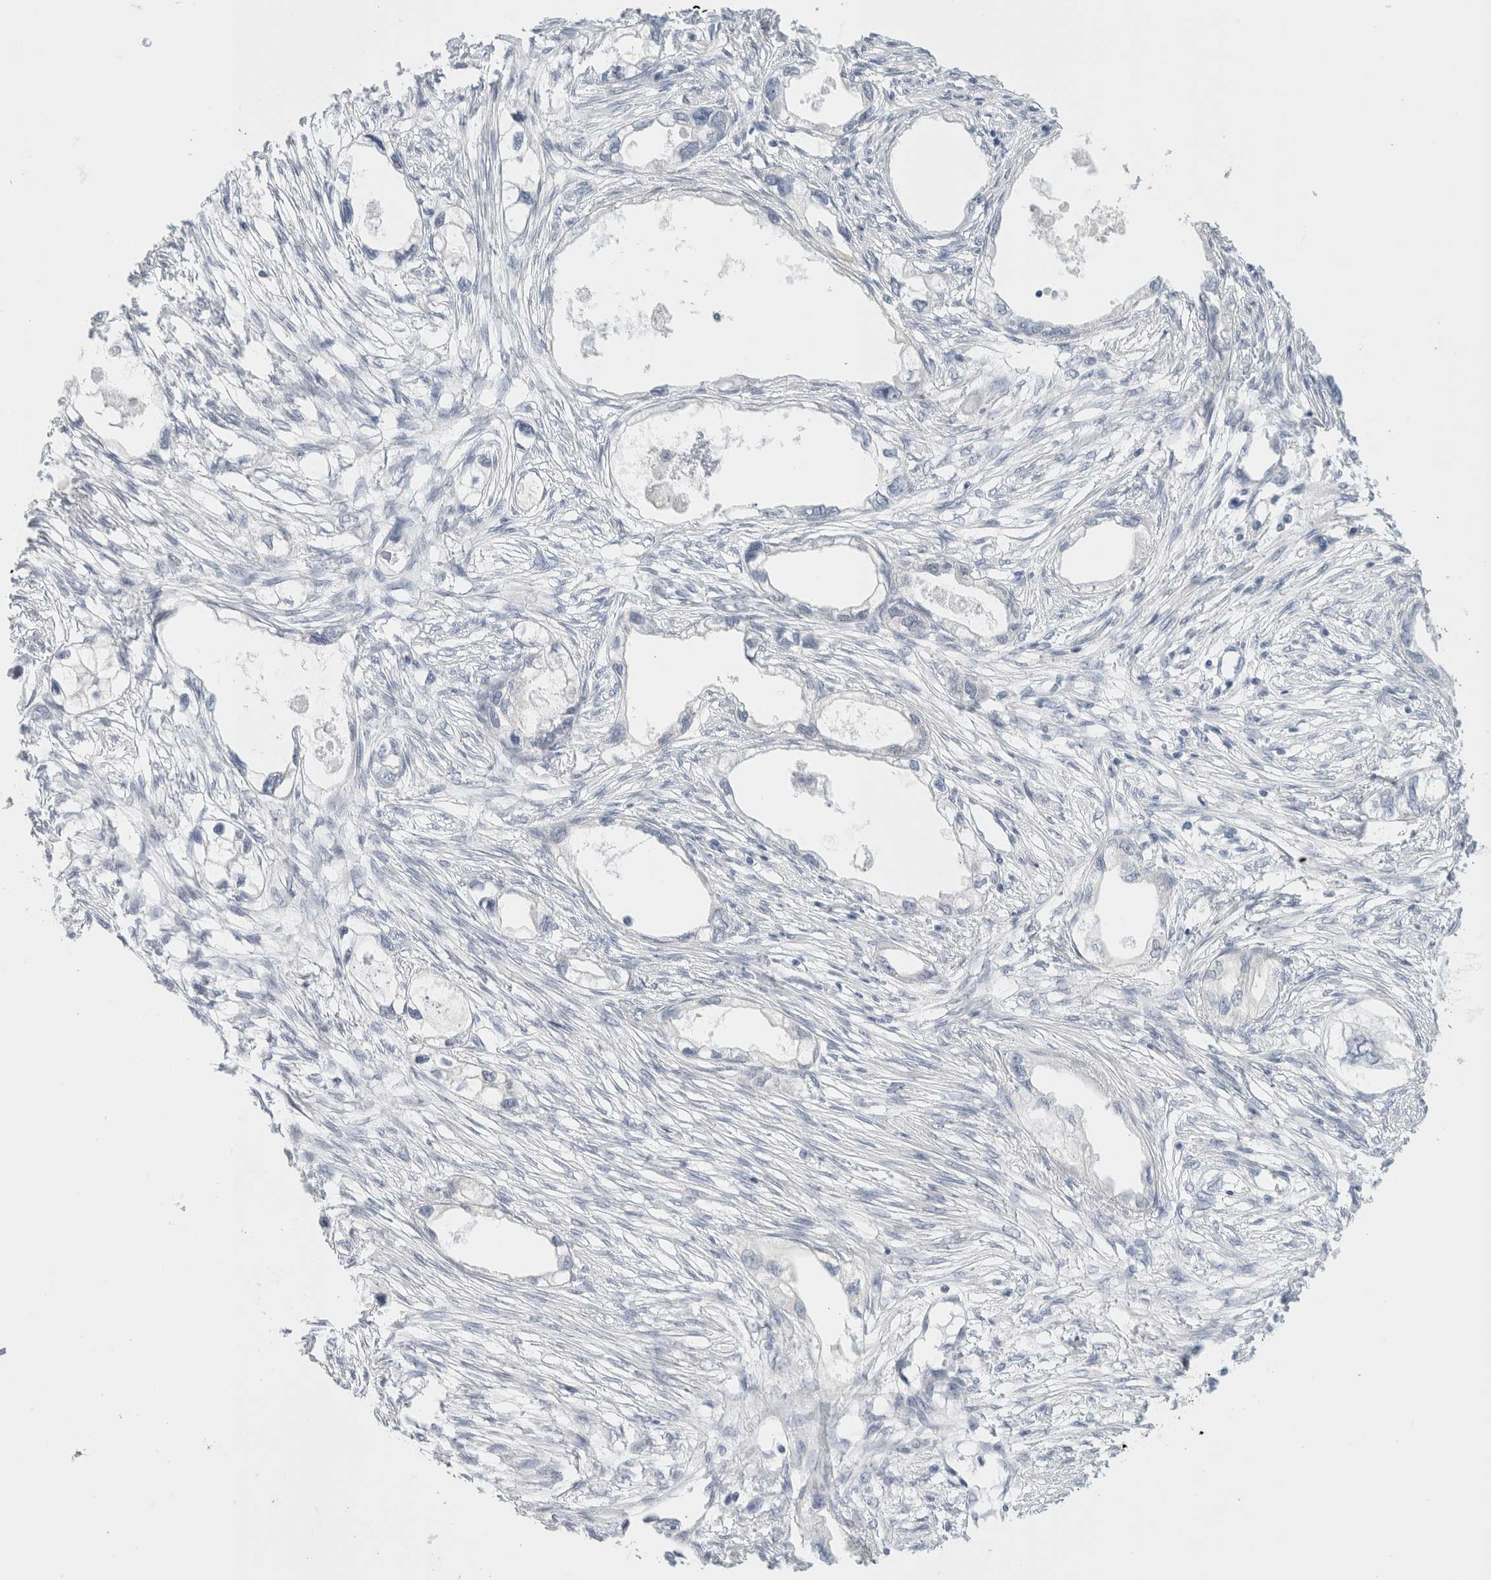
{"staining": {"intensity": "negative", "quantity": "none", "location": "none"}, "tissue": "endometrial cancer", "cell_type": "Tumor cells", "image_type": "cancer", "snomed": [{"axis": "morphology", "description": "Adenocarcinoma, NOS"}, {"axis": "morphology", "description": "Adenocarcinoma, metastatic, NOS"}, {"axis": "topography", "description": "Adipose tissue"}, {"axis": "topography", "description": "Endometrium"}], "caption": "Histopathology image shows no significant protein expression in tumor cells of endometrial cancer (metastatic adenocarcinoma). Nuclei are stained in blue.", "gene": "RTN4", "patient": {"sex": "female", "age": 67}}